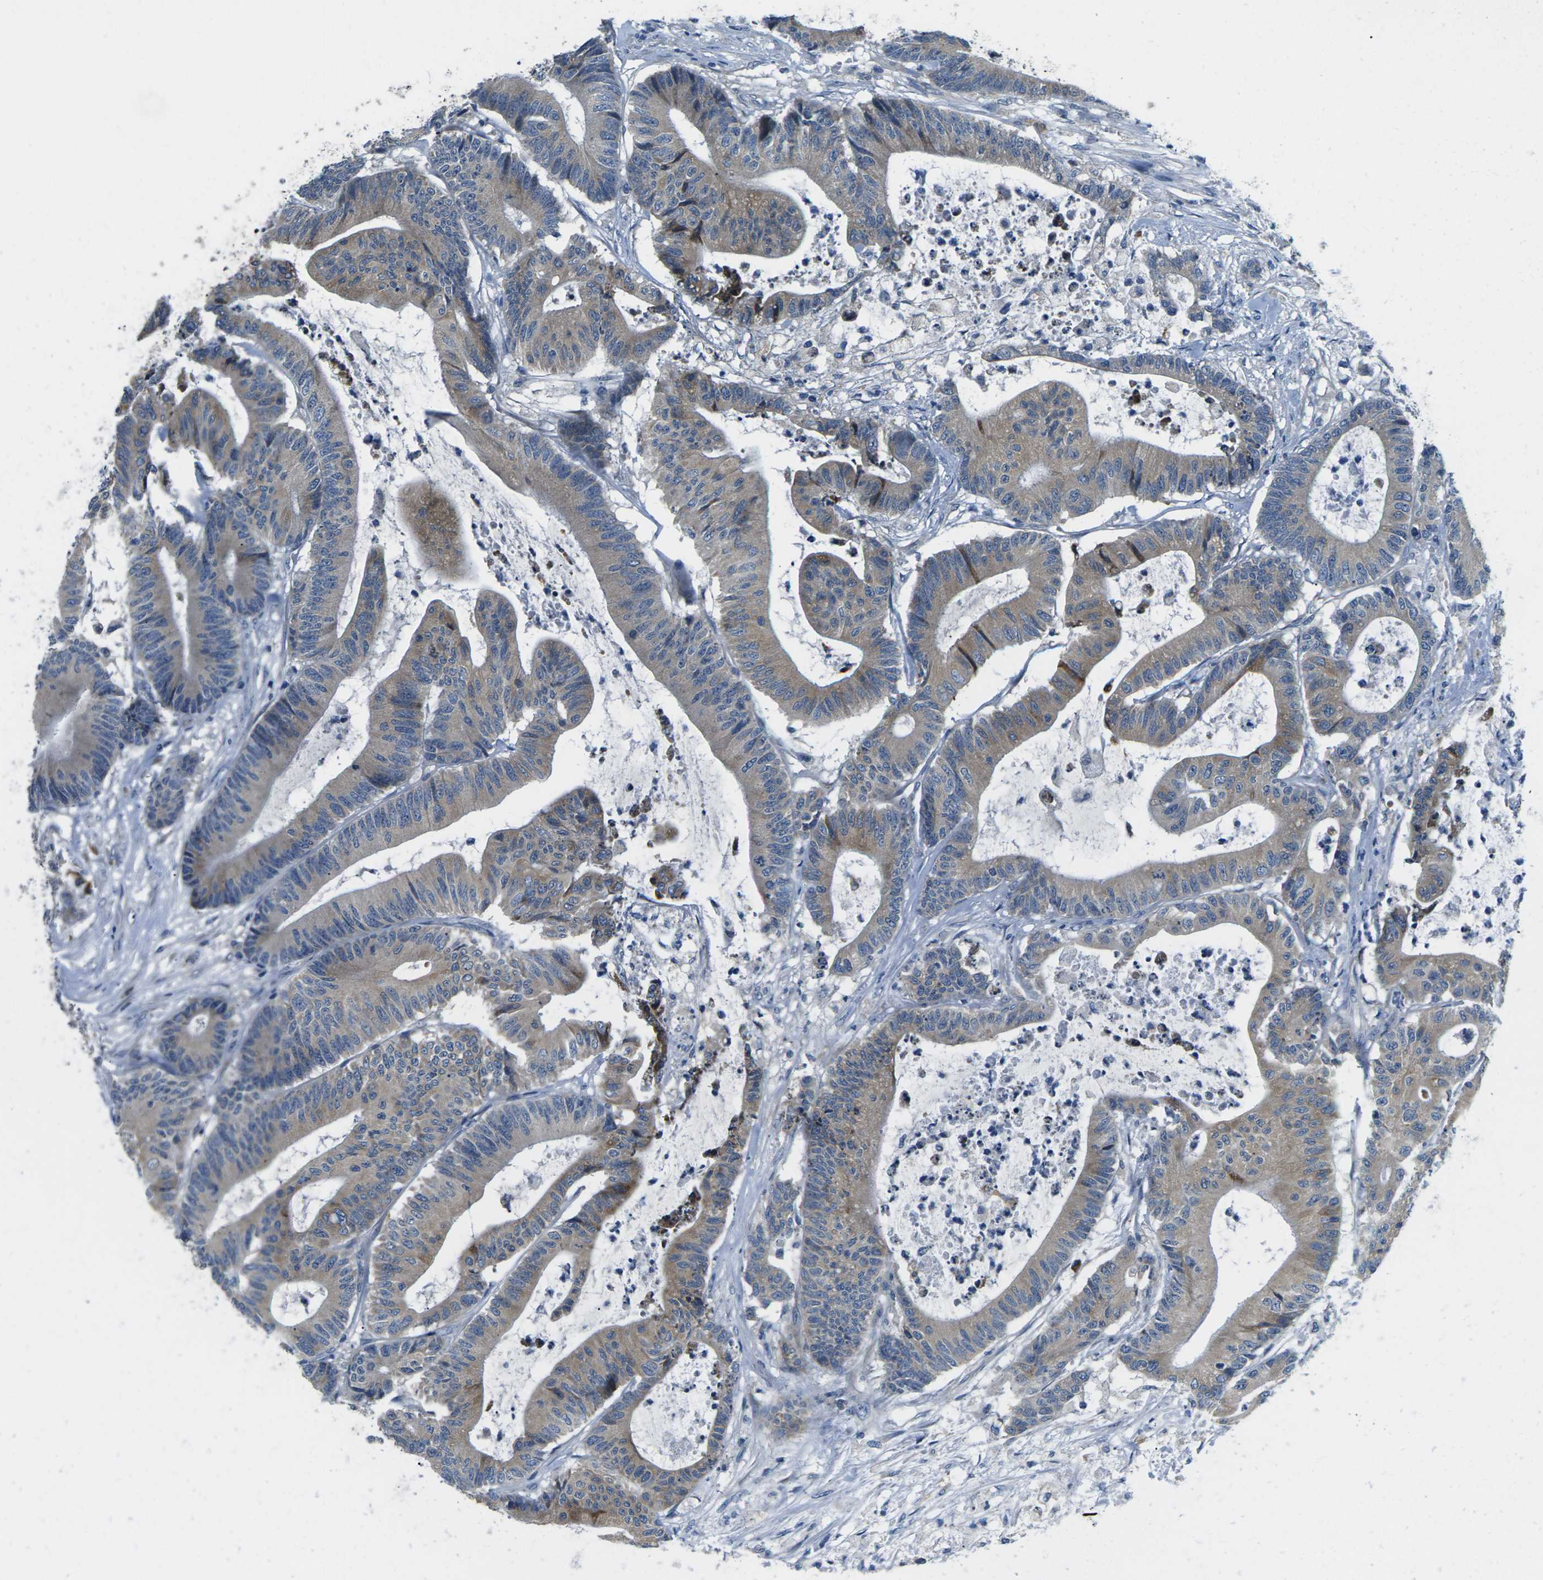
{"staining": {"intensity": "weak", "quantity": ">75%", "location": "cytoplasmic/membranous"}, "tissue": "colorectal cancer", "cell_type": "Tumor cells", "image_type": "cancer", "snomed": [{"axis": "morphology", "description": "Adenocarcinoma, NOS"}, {"axis": "topography", "description": "Colon"}], "caption": "Colorectal cancer was stained to show a protein in brown. There is low levels of weak cytoplasmic/membranous expression in about >75% of tumor cells.", "gene": "ERGIC3", "patient": {"sex": "female", "age": 84}}